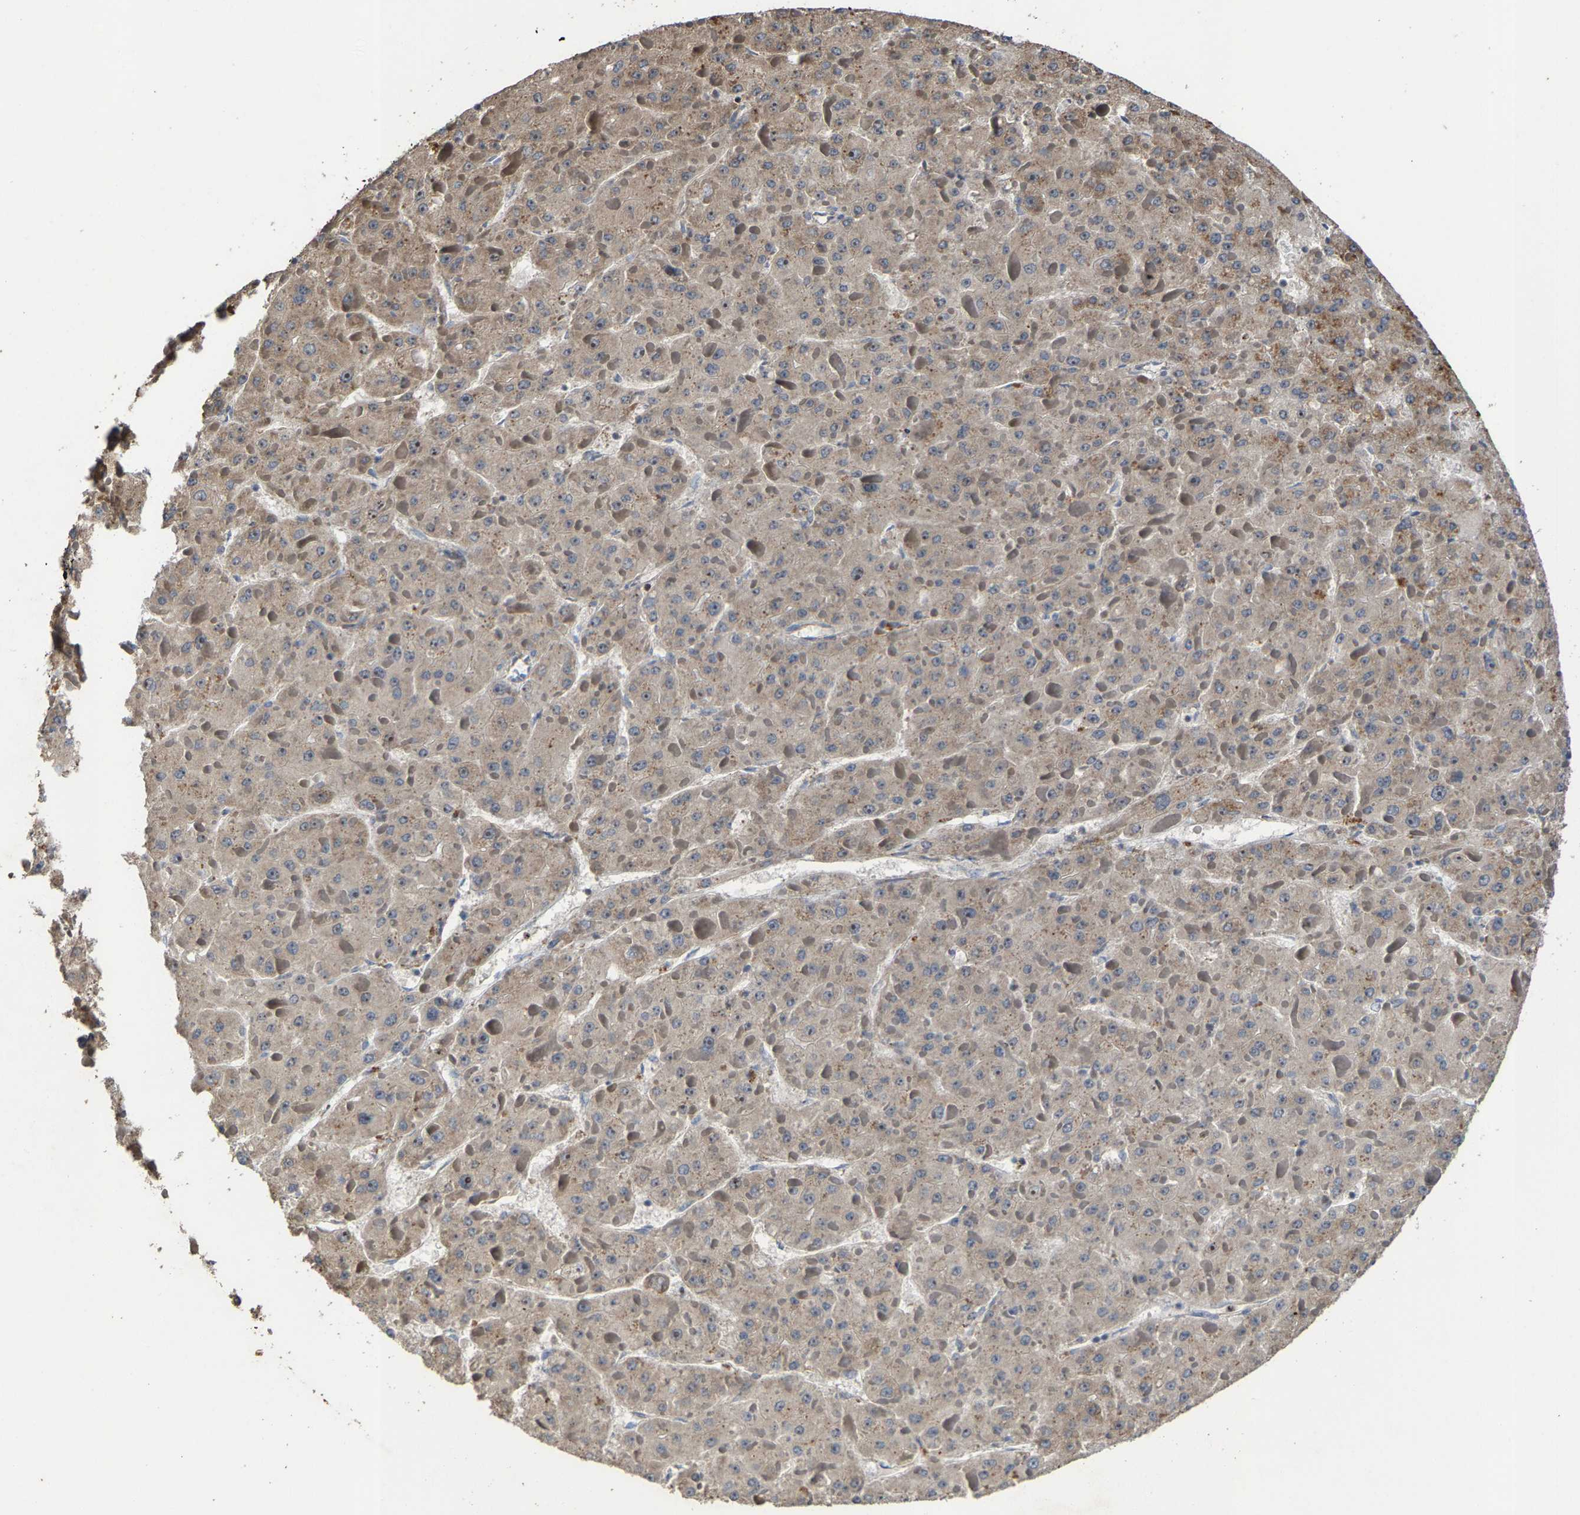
{"staining": {"intensity": "weak", "quantity": "<25%", "location": "cytoplasmic/membranous"}, "tissue": "liver cancer", "cell_type": "Tumor cells", "image_type": "cancer", "snomed": [{"axis": "morphology", "description": "Carcinoma, Hepatocellular, NOS"}, {"axis": "topography", "description": "Liver"}], "caption": "Tumor cells are negative for brown protein staining in liver hepatocellular carcinoma.", "gene": "FGD3", "patient": {"sex": "female", "age": 73}}